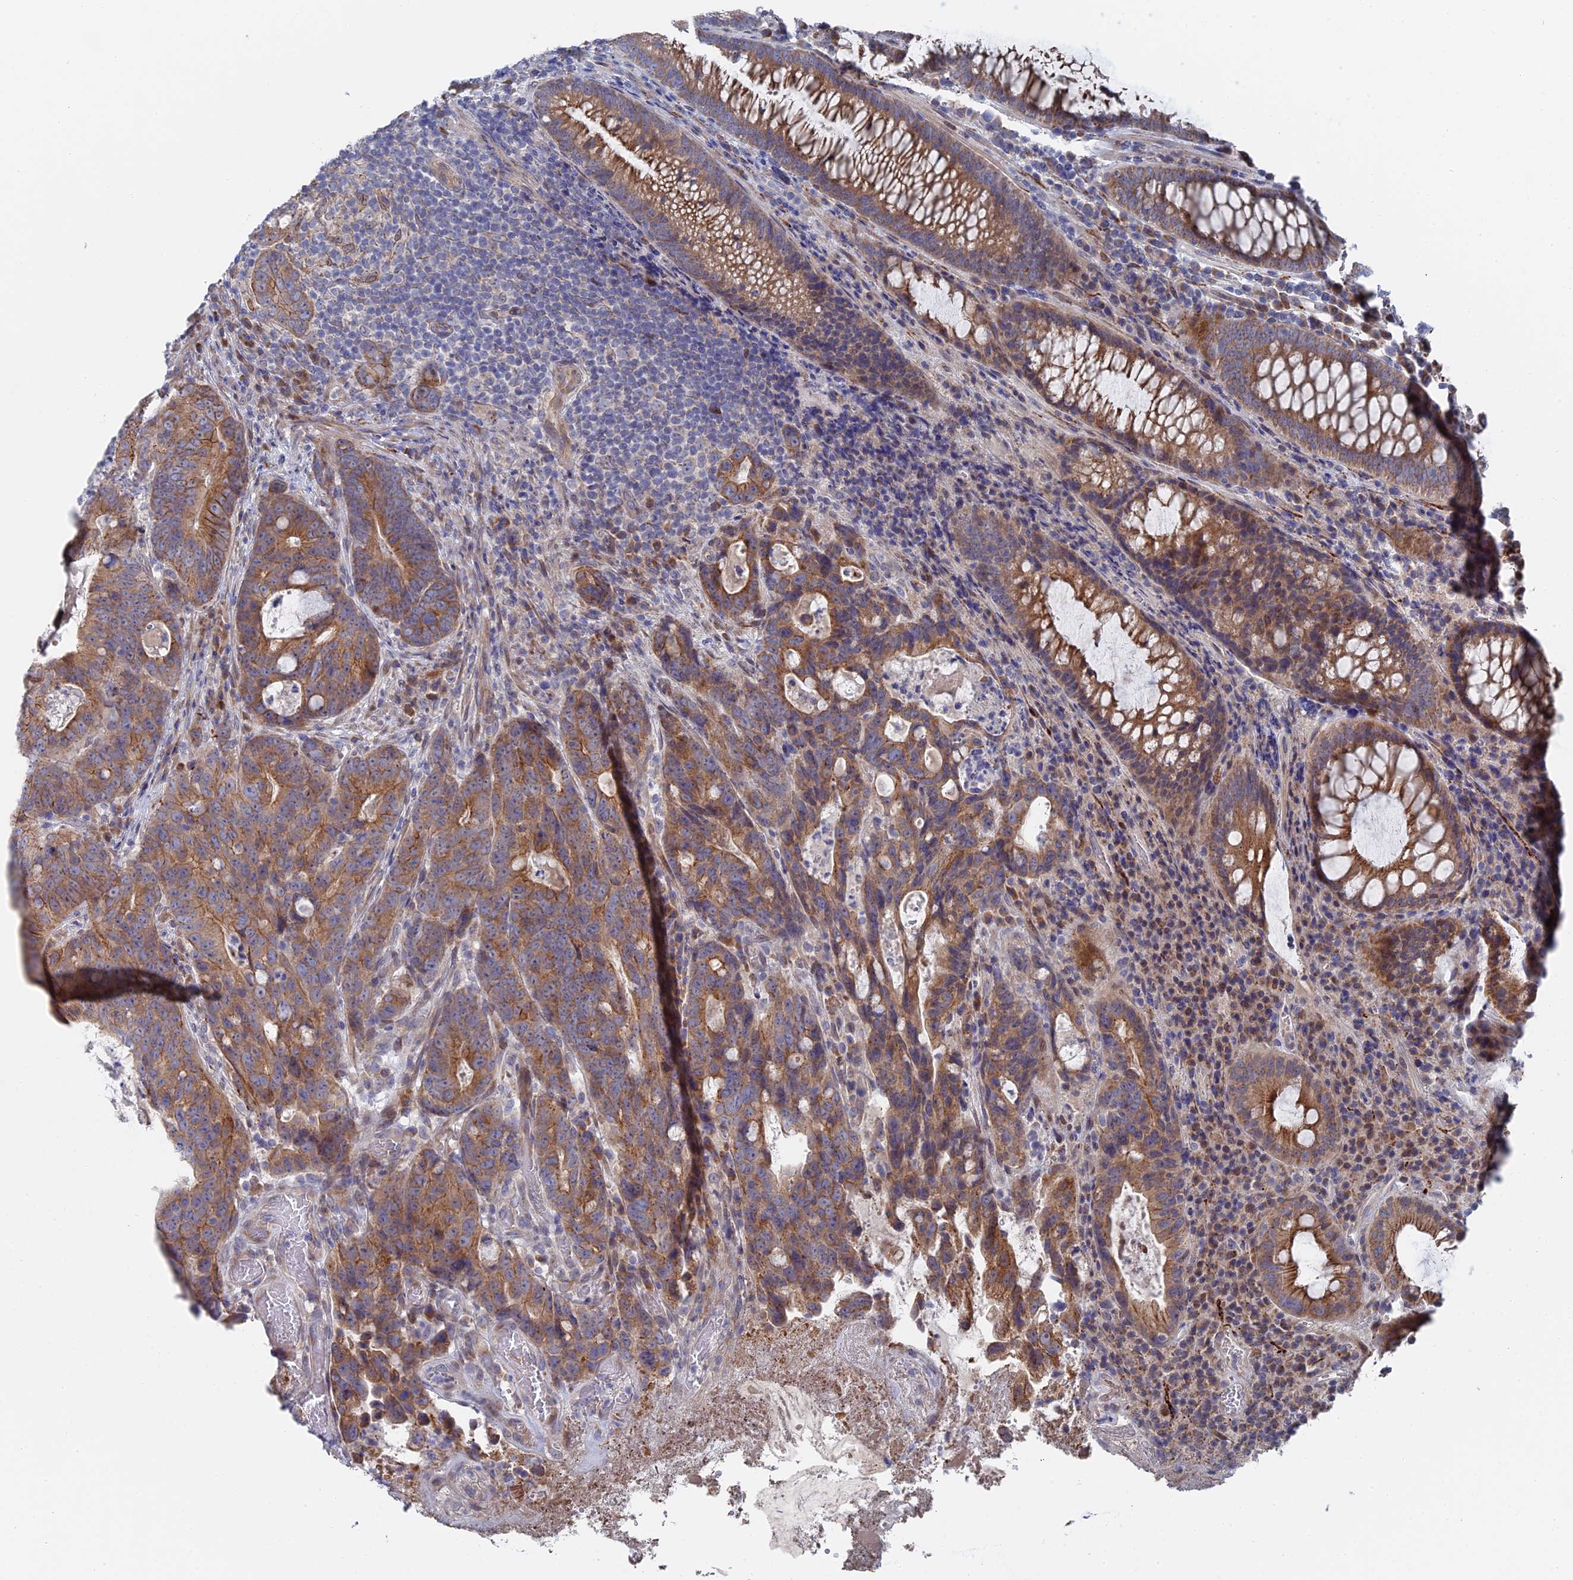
{"staining": {"intensity": "moderate", "quantity": ">75%", "location": "cytoplasmic/membranous"}, "tissue": "colorectal cancer", "cell_type": "Tumor cells", "image_type": "cancer", "snomed": [{"axis": "morphology", "description": "Adenocarcinoma, NOS"}, {"axis": "topography", "description": "Colon"}], "caption": "Immunohistochemistry (DAB) staining of human colorectal adenocarcinoma demonstrates moderate cytoplasmic/membranous protein staining in about >75% of tumor cells. (IHC, brightfield microscopy, high magnification).", "gene": "TMEM161A", "patient": {"sex": "female", "age": 82}}